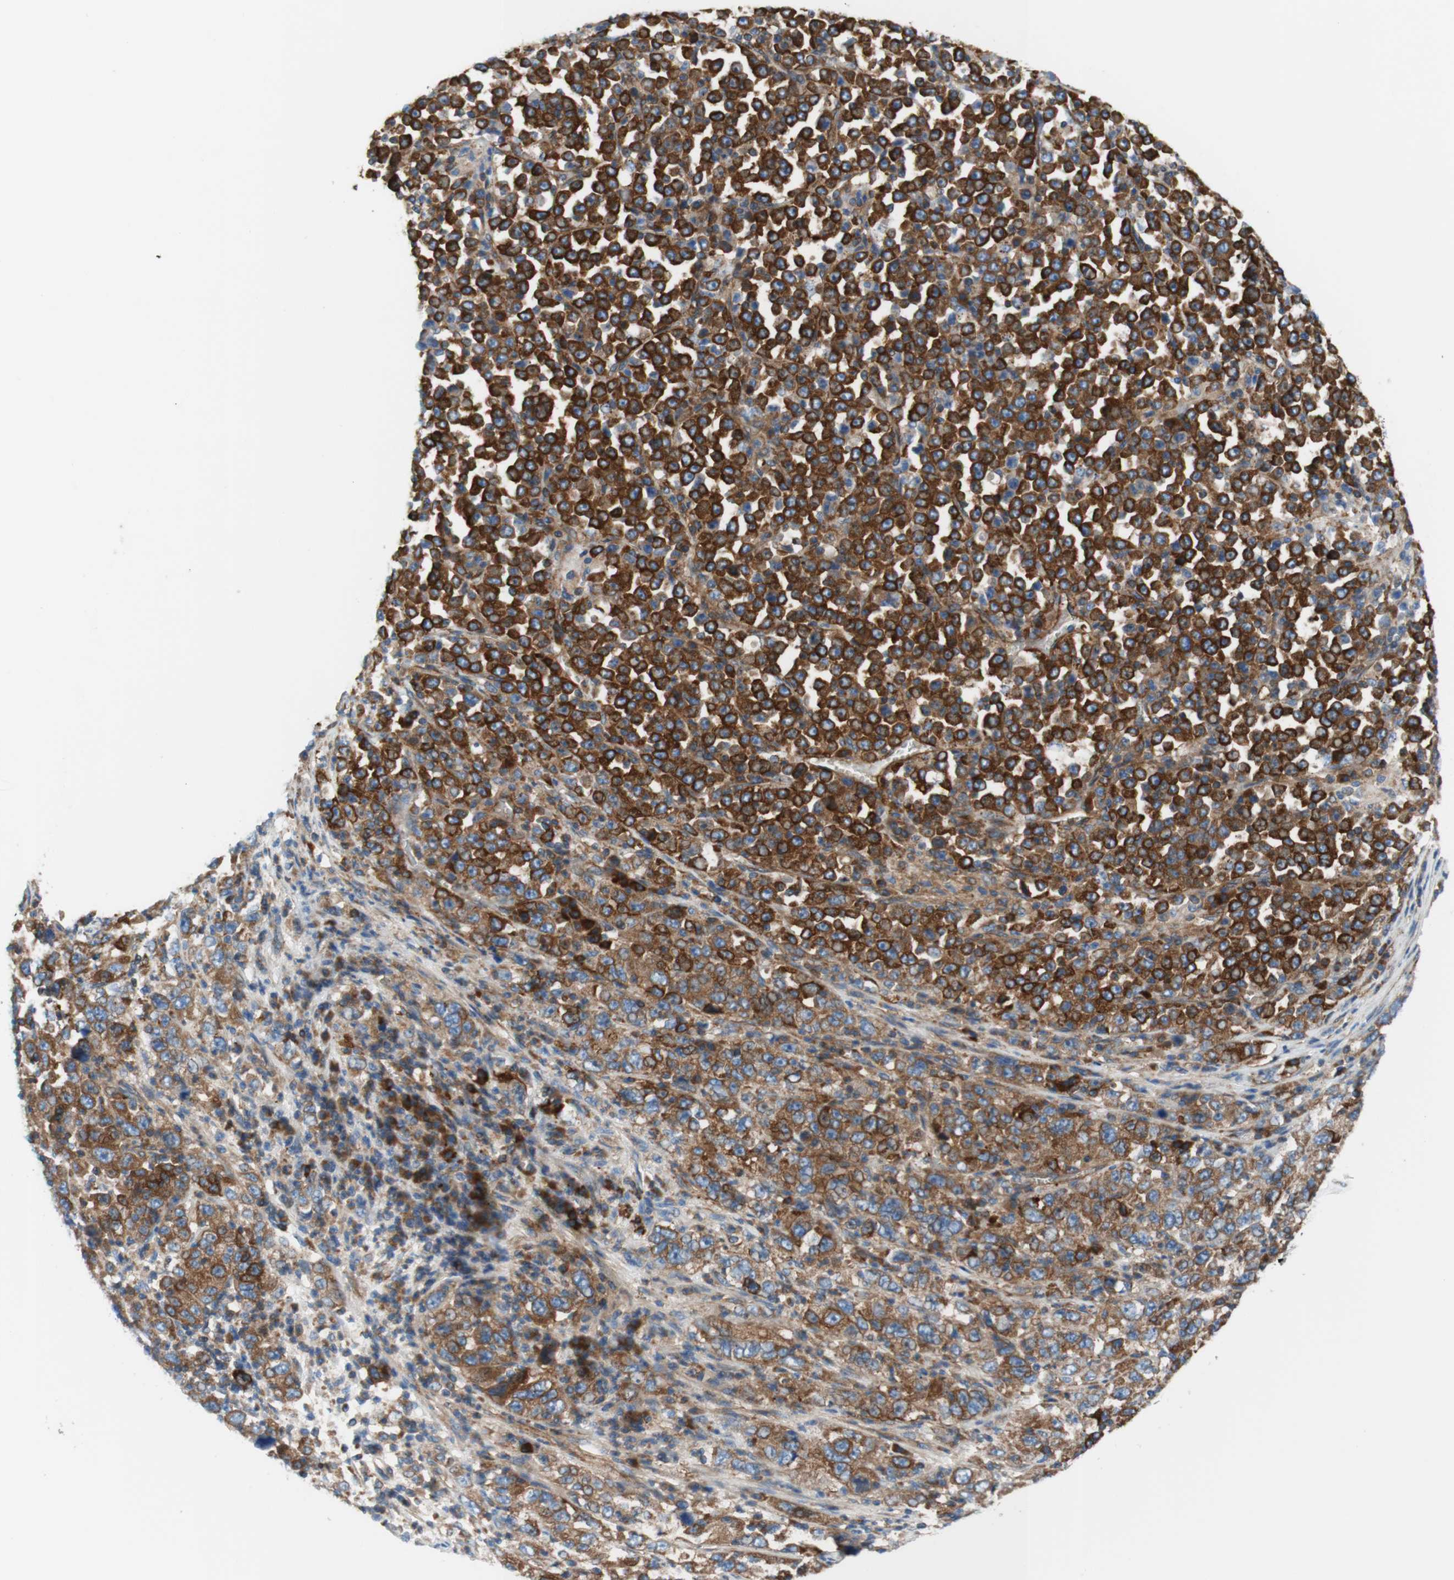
{"staining": {"intensity": "strong", "quantity": ">75%", "location": "cytoplasmic/membranous"}, "tissue": "stomach cancer", "cell_type": "Tumor cells", "image_type": "cancer", "snomed": [{"axis": "morphology", "description": "Normal tissue, NOS"}, {"axis": "morphology", "description": "Adenocarcinoma, NOS"}, {"axis": "topography", "description": "Stomach, upper"}, {"axis": "topography", "description": "Stomach"}], "caption": "Brown immunohistochemical staining in stomach cancer (adenocarcinoma) displays strong cytoplasmic/membranous expression in approximately >75% of tumor cells. Using DAB (3,3'-diaminobenzidine) (brown) and hematoxylin (blue) stains, captured at high magnification using brightfield microscopy.", "gene": "STOM", "patient": {"sex": "male", "age": 59}}